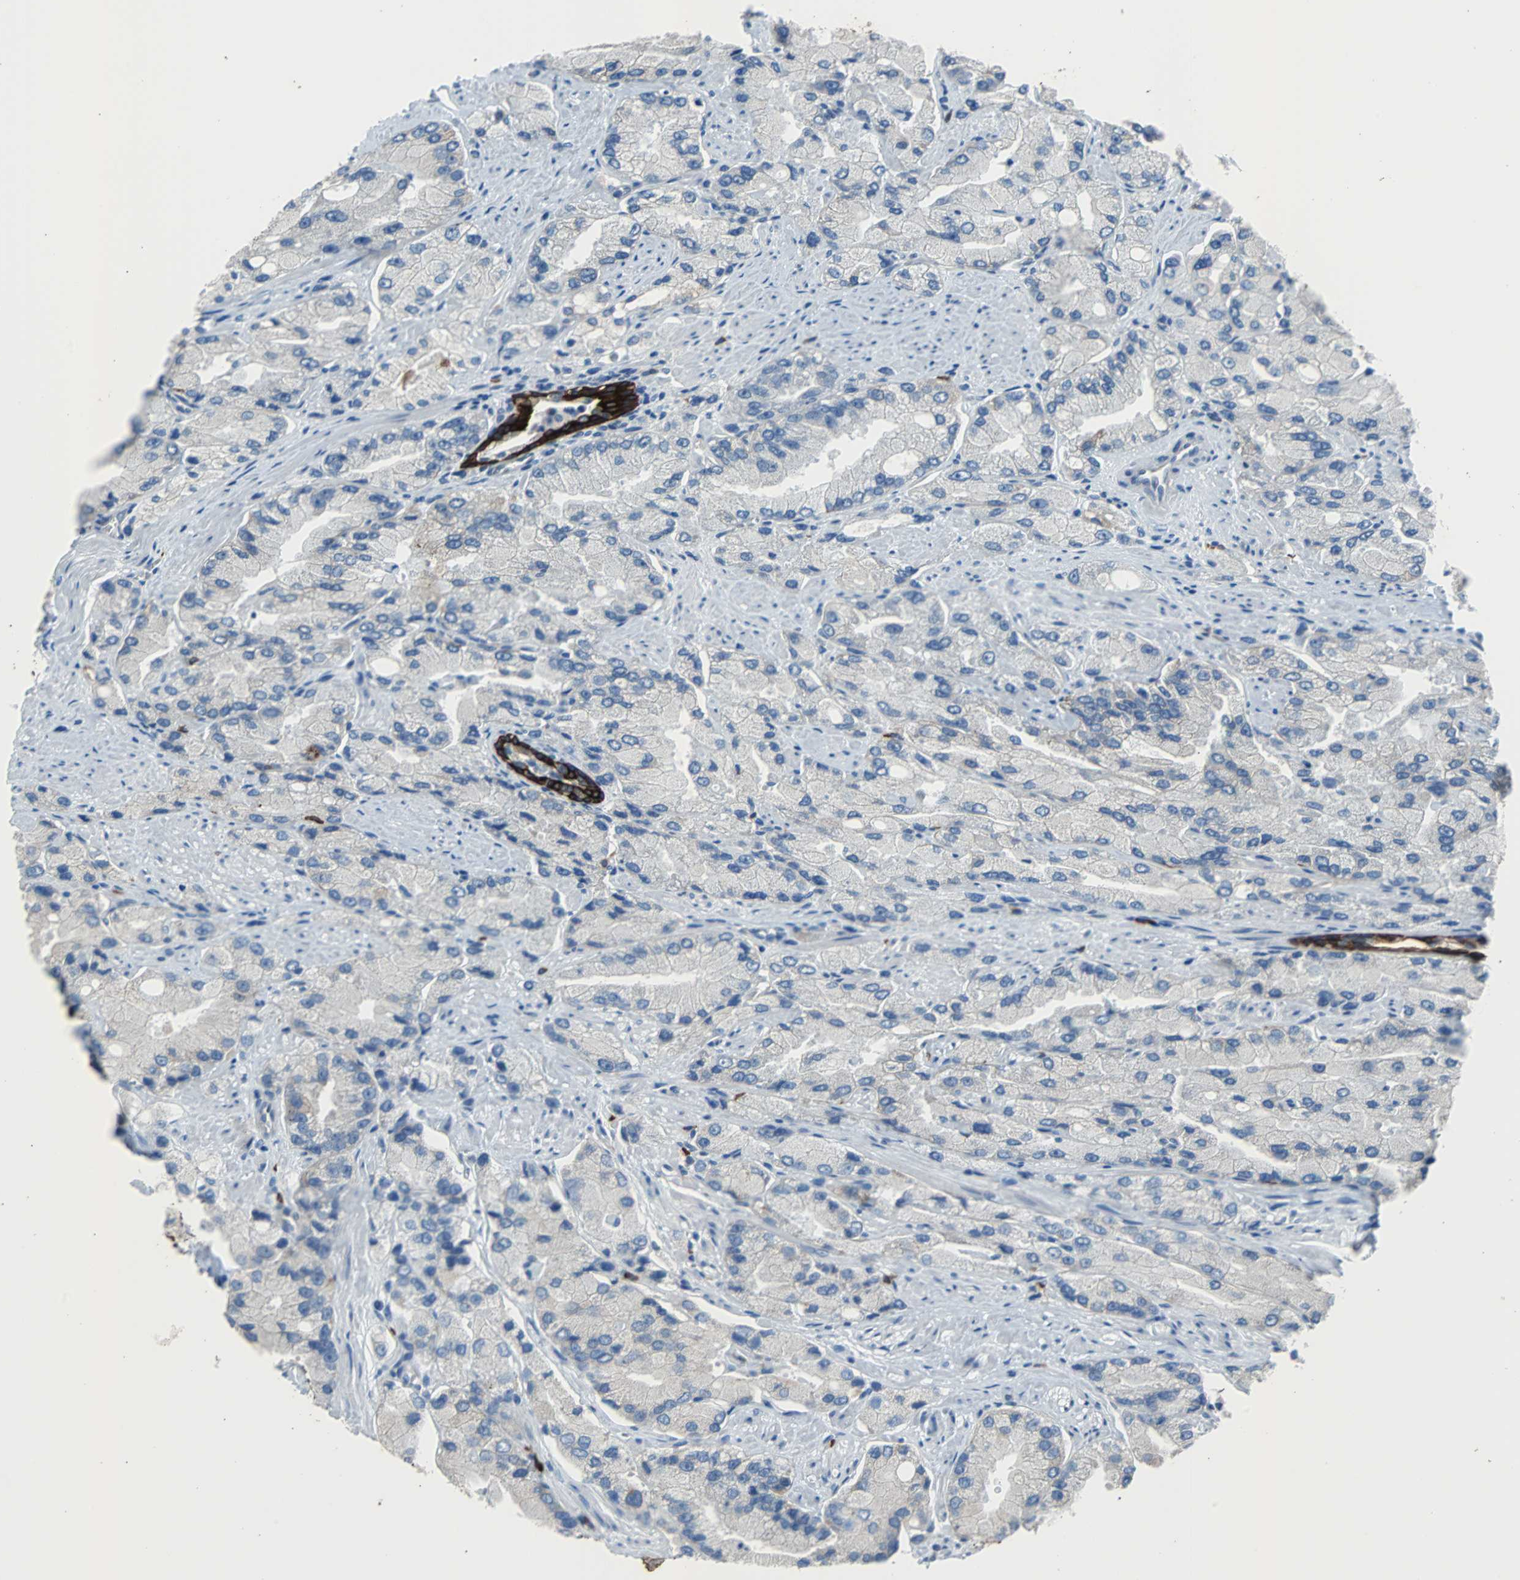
{"staining": {"intensity": "weak", "quantity": "<25%", "location": "cytoplasmic/membranous"}, "tissue": "prostate cancer", "cell_type": "Tumor cells", "image_type": "cancer", "snomed": [{"axis": "morphology", "description": "Adenocarcinoma, High grade"}, {"axis": "topography", "description": "Prostate"}], "caption": "Immunohistochemistry micrograph of neoplastic tissue: human prostate cancer (adenocarcinoma (high-grade)) stained with DAB (3,3'-diaminobenzidine) displays no significant protein staining in tumor cells. (Immunohistochemistry (ihc), brightfield microscopy, high magnification).", "gene": "KRT7", "patient": {"sex": "male", "age": 58}}